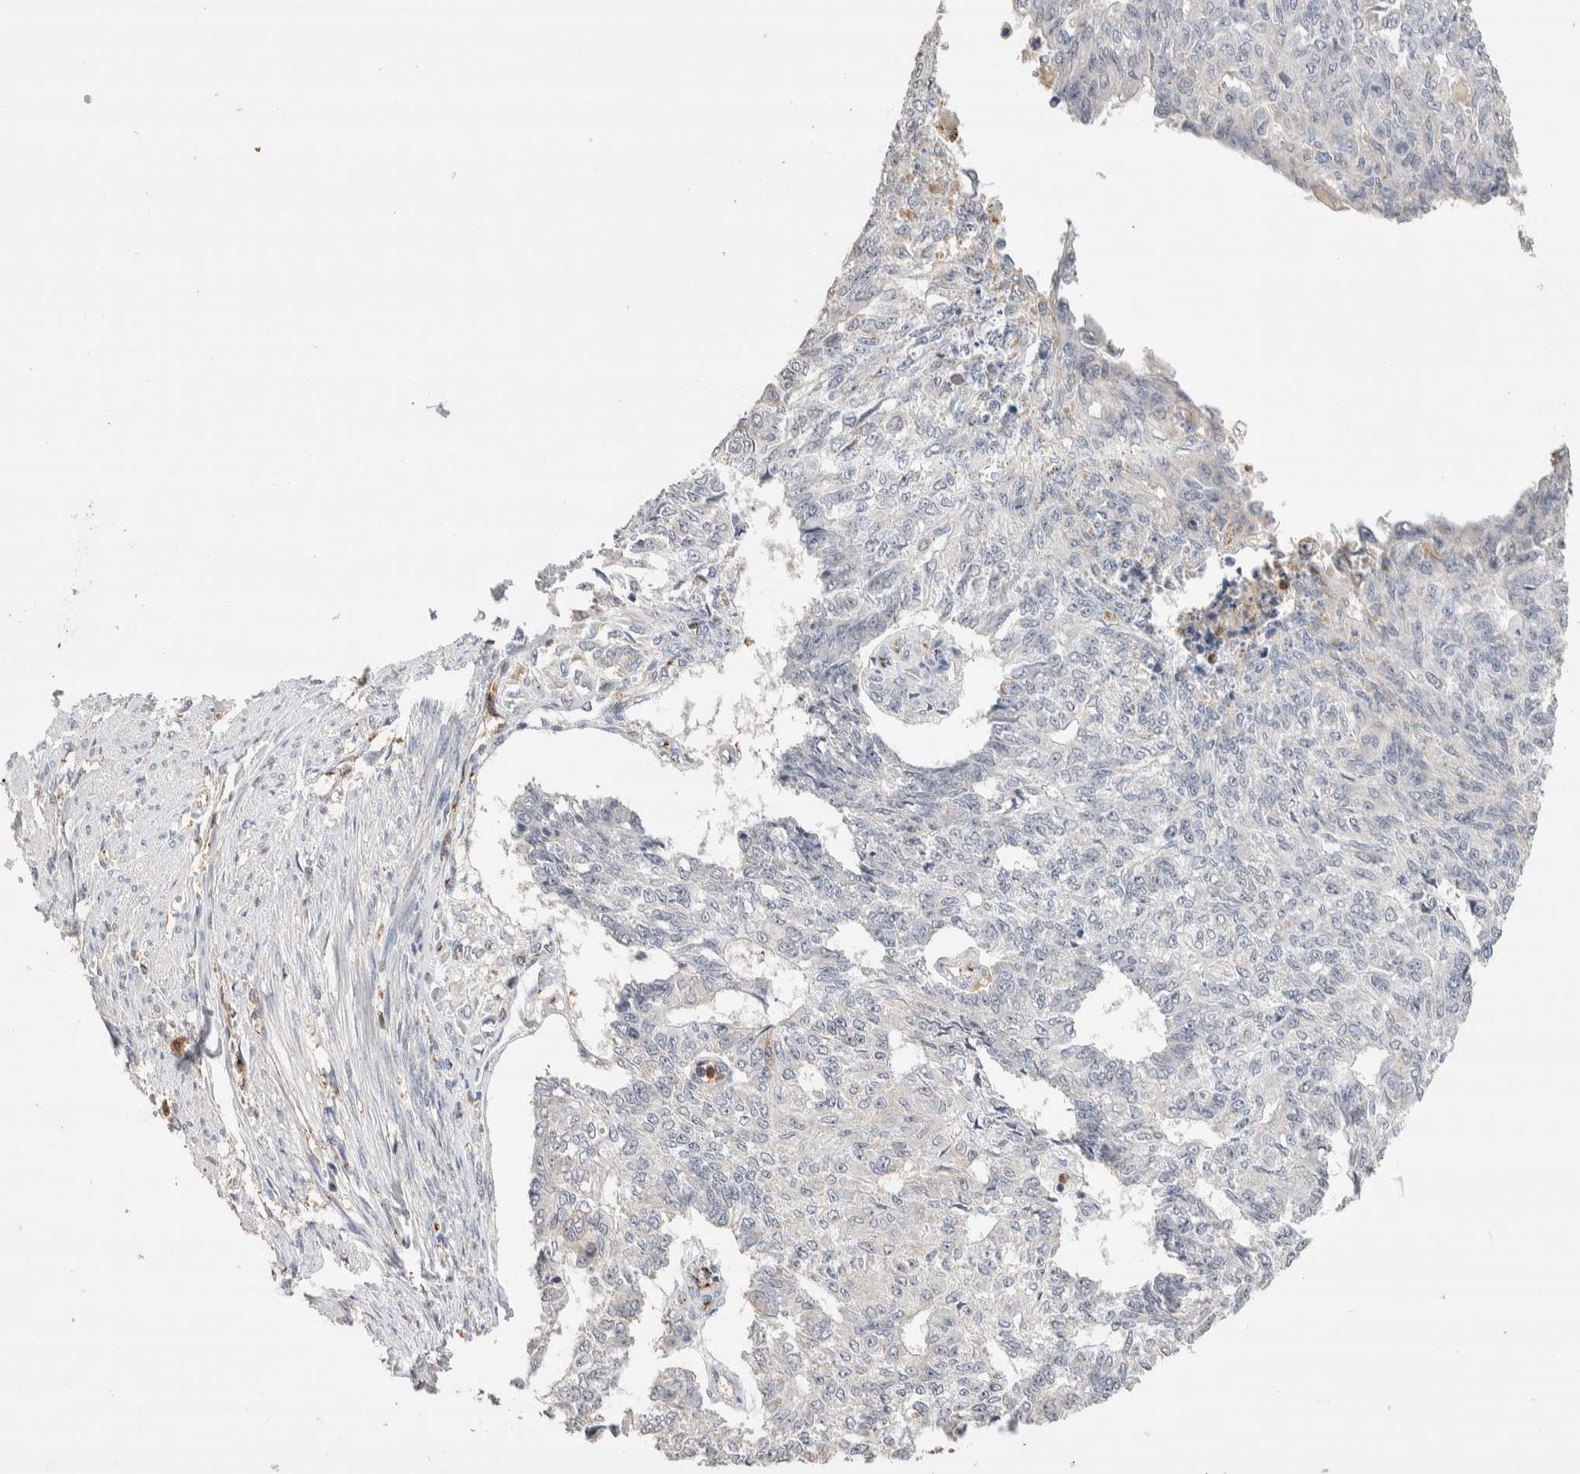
{"staining": {"intensity": "negative", "quantity": "none", "location": "none"}, "tissue": "endometrial cancer", "cell_type": "Tumor cells", "image_type": "cancer", "snomed": [{"axis": "morphology", "description": "Adenocarcinoma, NOS"}, {"axis": "topography", "description": "Endometrium"}], "caption": "Tumor cells are negative for protein expression in human adenocarcinoma (endometrial). The staining was performed using DAB (3,3'-diaminobenzidine) to visualize the protein expression in brown, while the nuclei were stained in blue with hematoxylin (Magnification: 20x).", "gene": "NSMAF", "patient": {"sex": "female", "age": 32}}